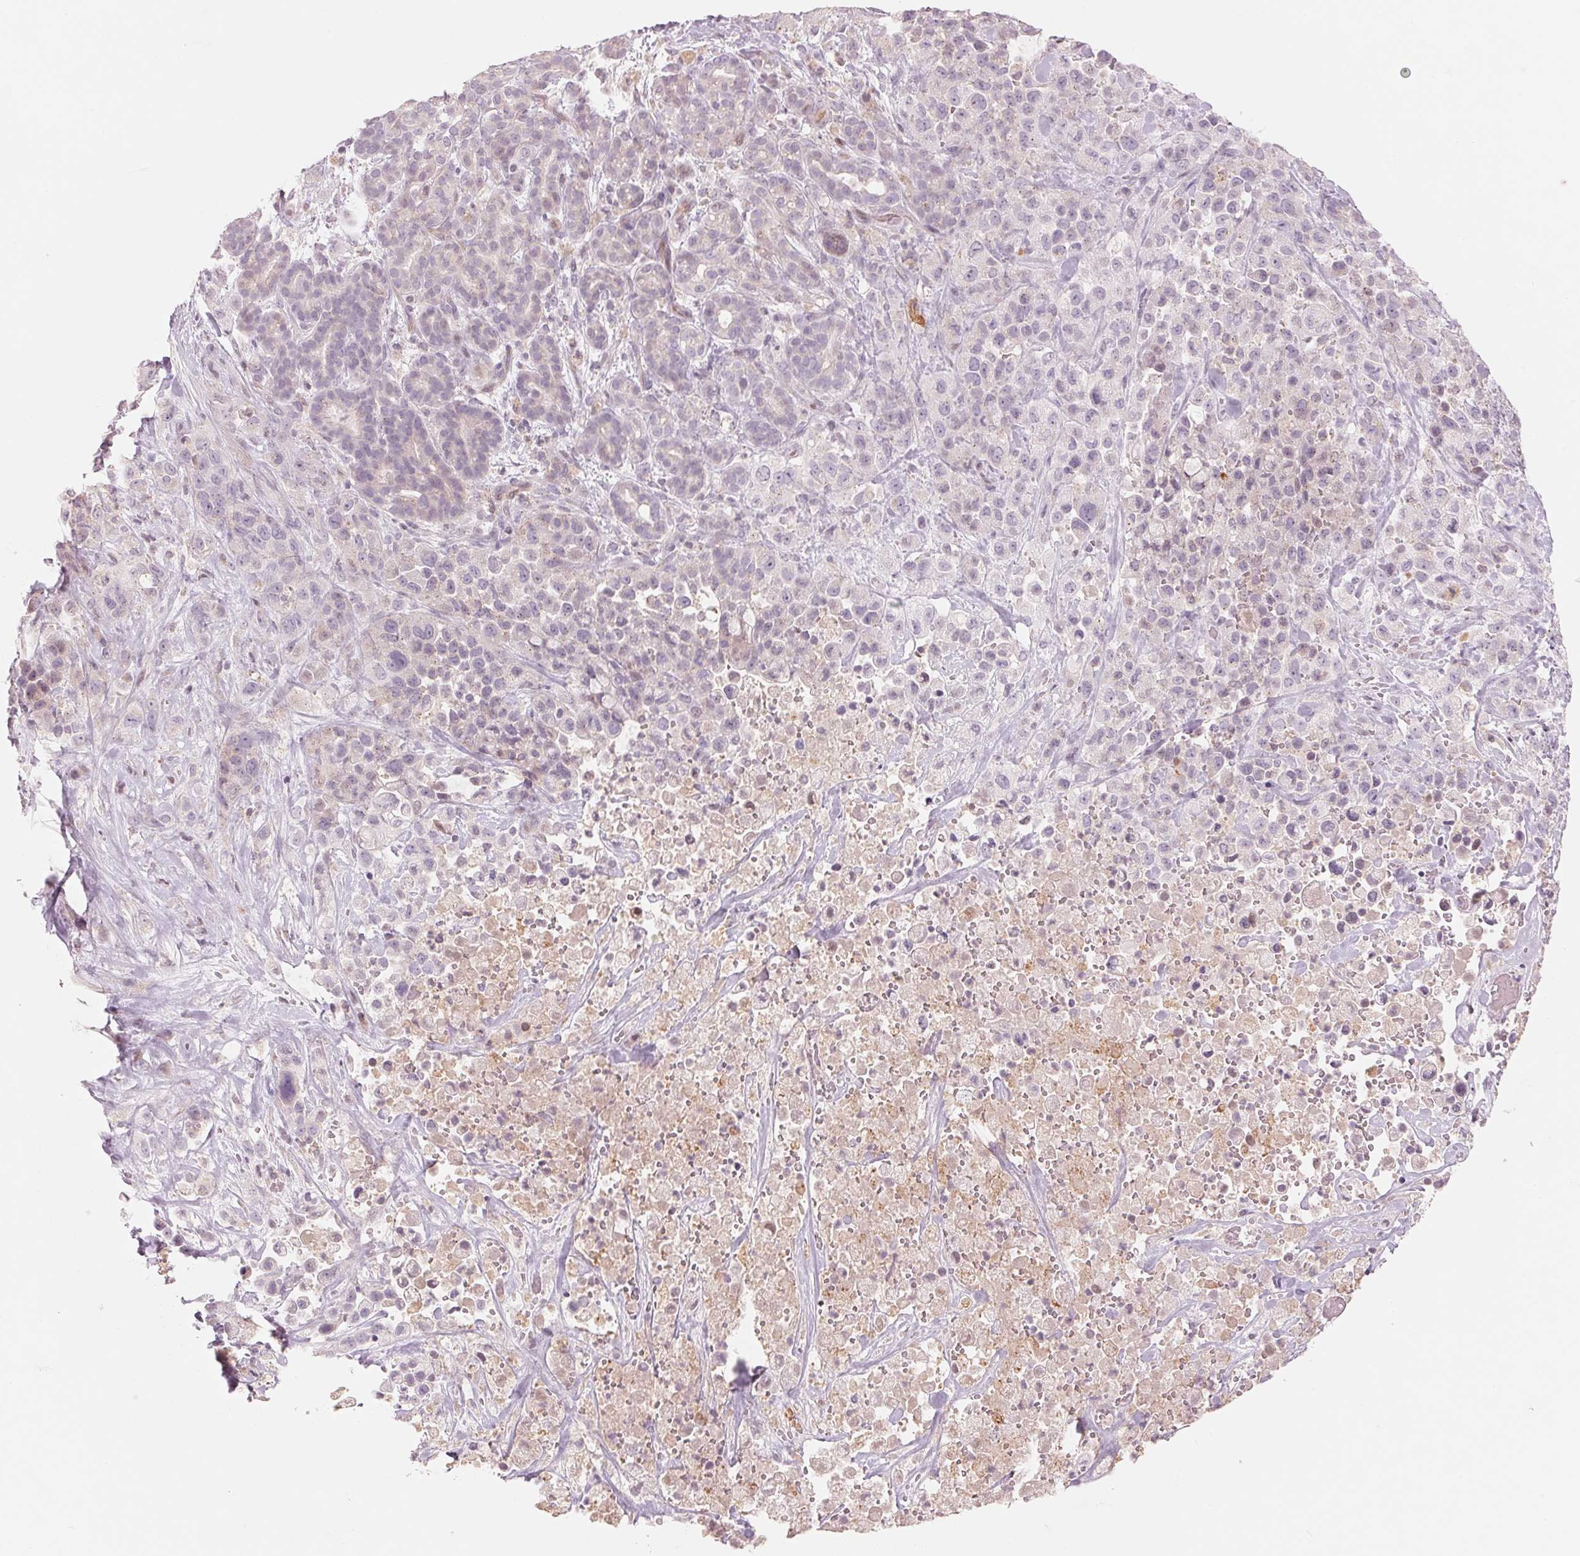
{"staining": {"intensity": "negative", "quantity": "none", "location": "none"}, "tissue": "pancreatic cancer", "cell_type": "Tumor cells", "image_type": "cancer", "snomed": [{"axis": "morphology", "description": "Adenocarcinoma, NOS"}, {"axis": "topography", "description": "Pancreas"}], "caption": "Immunohistochemistry photomicrograph of neoplastic tissue: human adenocarcinoma (pancreatic) stained with DAB (3,3'-diaminobenzidine) exhibits no significant protein positivity in tumor cells. Brightfield microscopy of immunohistochemistry (IHC) stained with DAB (3,3'-diaminobenzidine) (brown) and hematoxylin (blue), captured at high magnification.", "gene": "SLC17A4", "patient": {"sex": "male", "age": 44}}